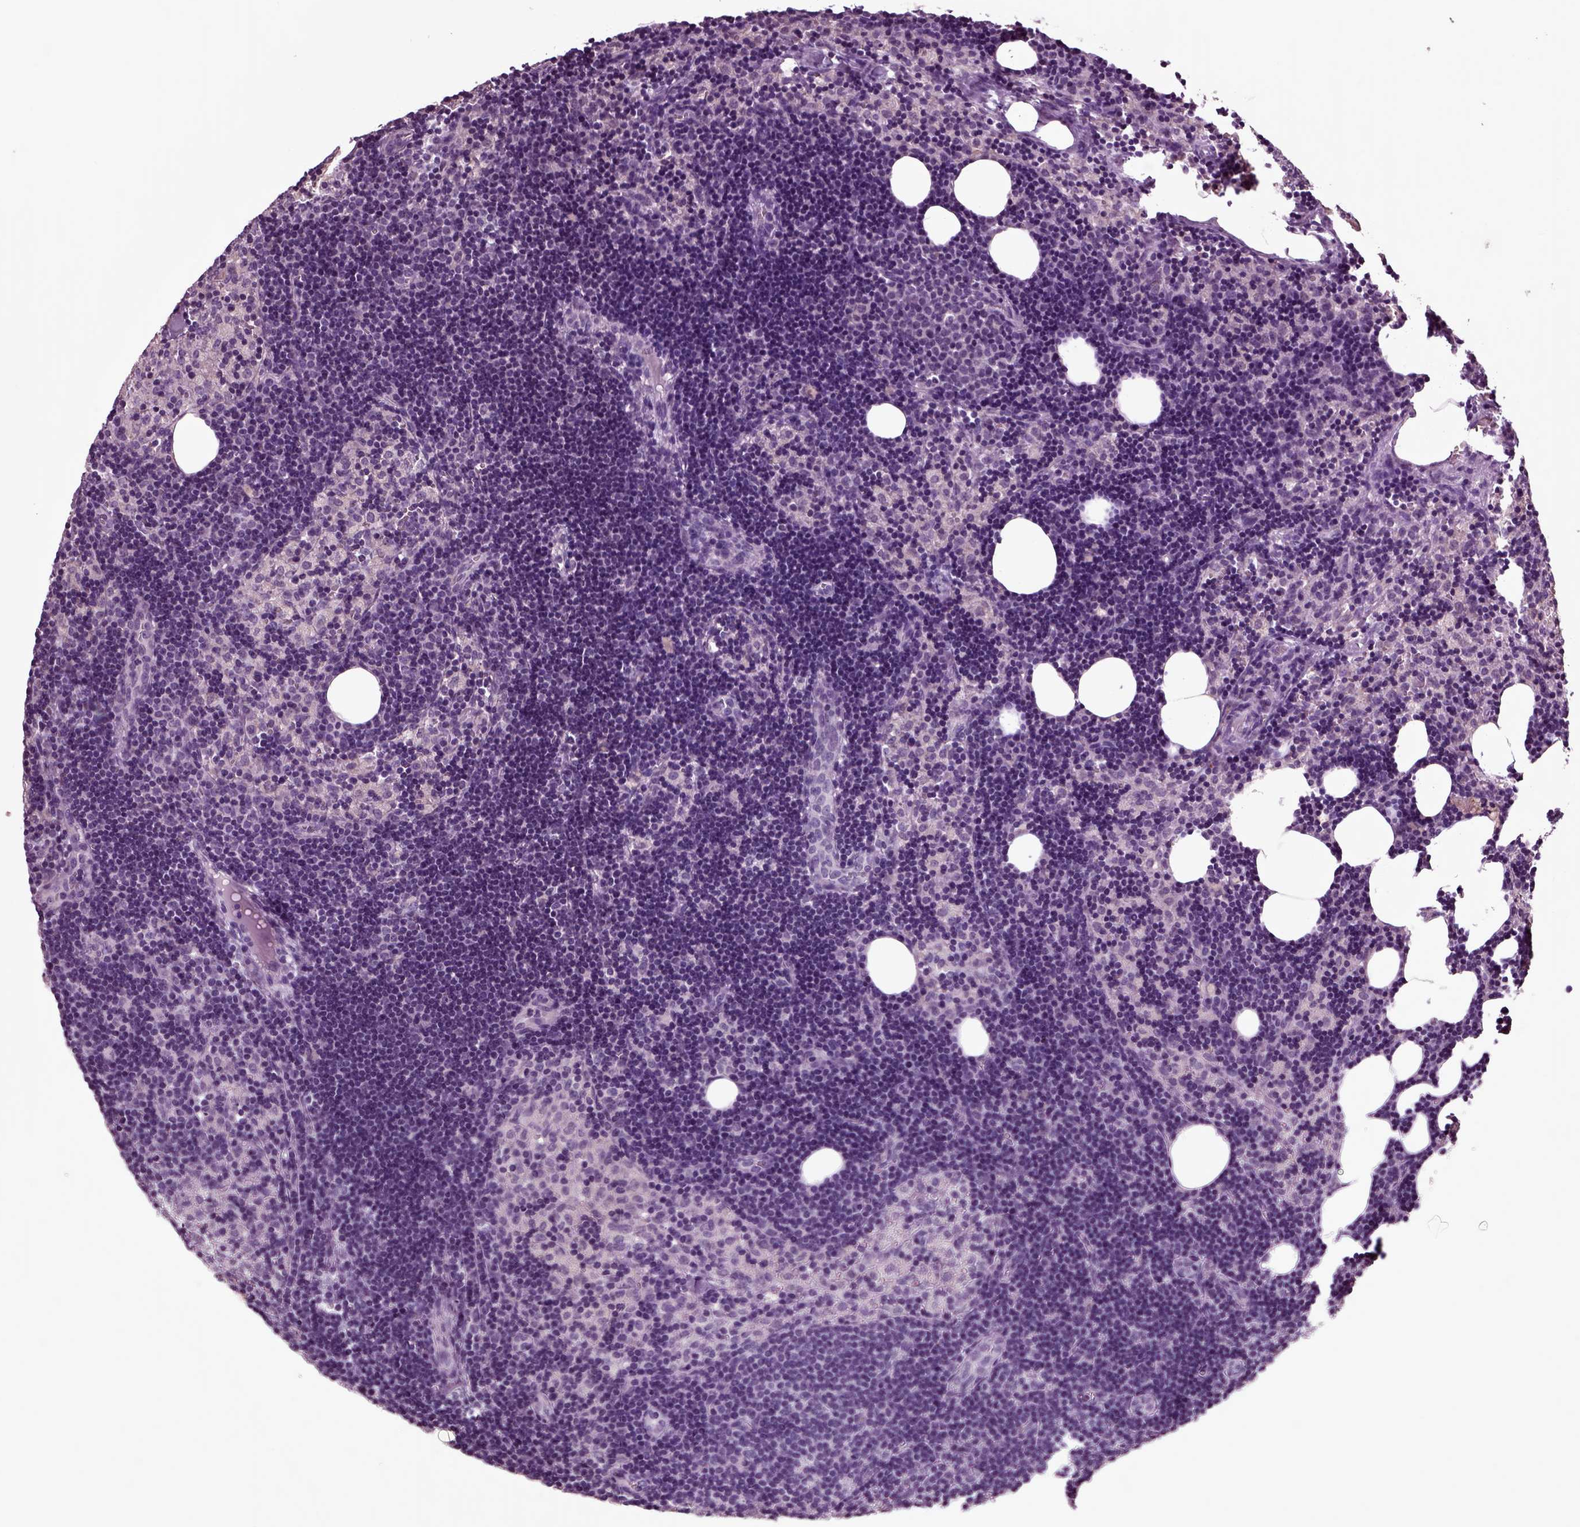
{"staining": {"intensity": "negative", "quantity": "none", "location": "none"}, "tissue": "lymph node", "cell_type": "Germinal center cells", "image_type": "normal", "snomed": [{"axis": "morphology", "description": "Normal tissue, NOS"}, {"axis": "topography", "description": "Lymph node"}], "caption": "The image displays no staining of germinal center cells in unremarkable lymph node.", "gene": "CHGB", "patient": {"sex": "female", "age": 52}}